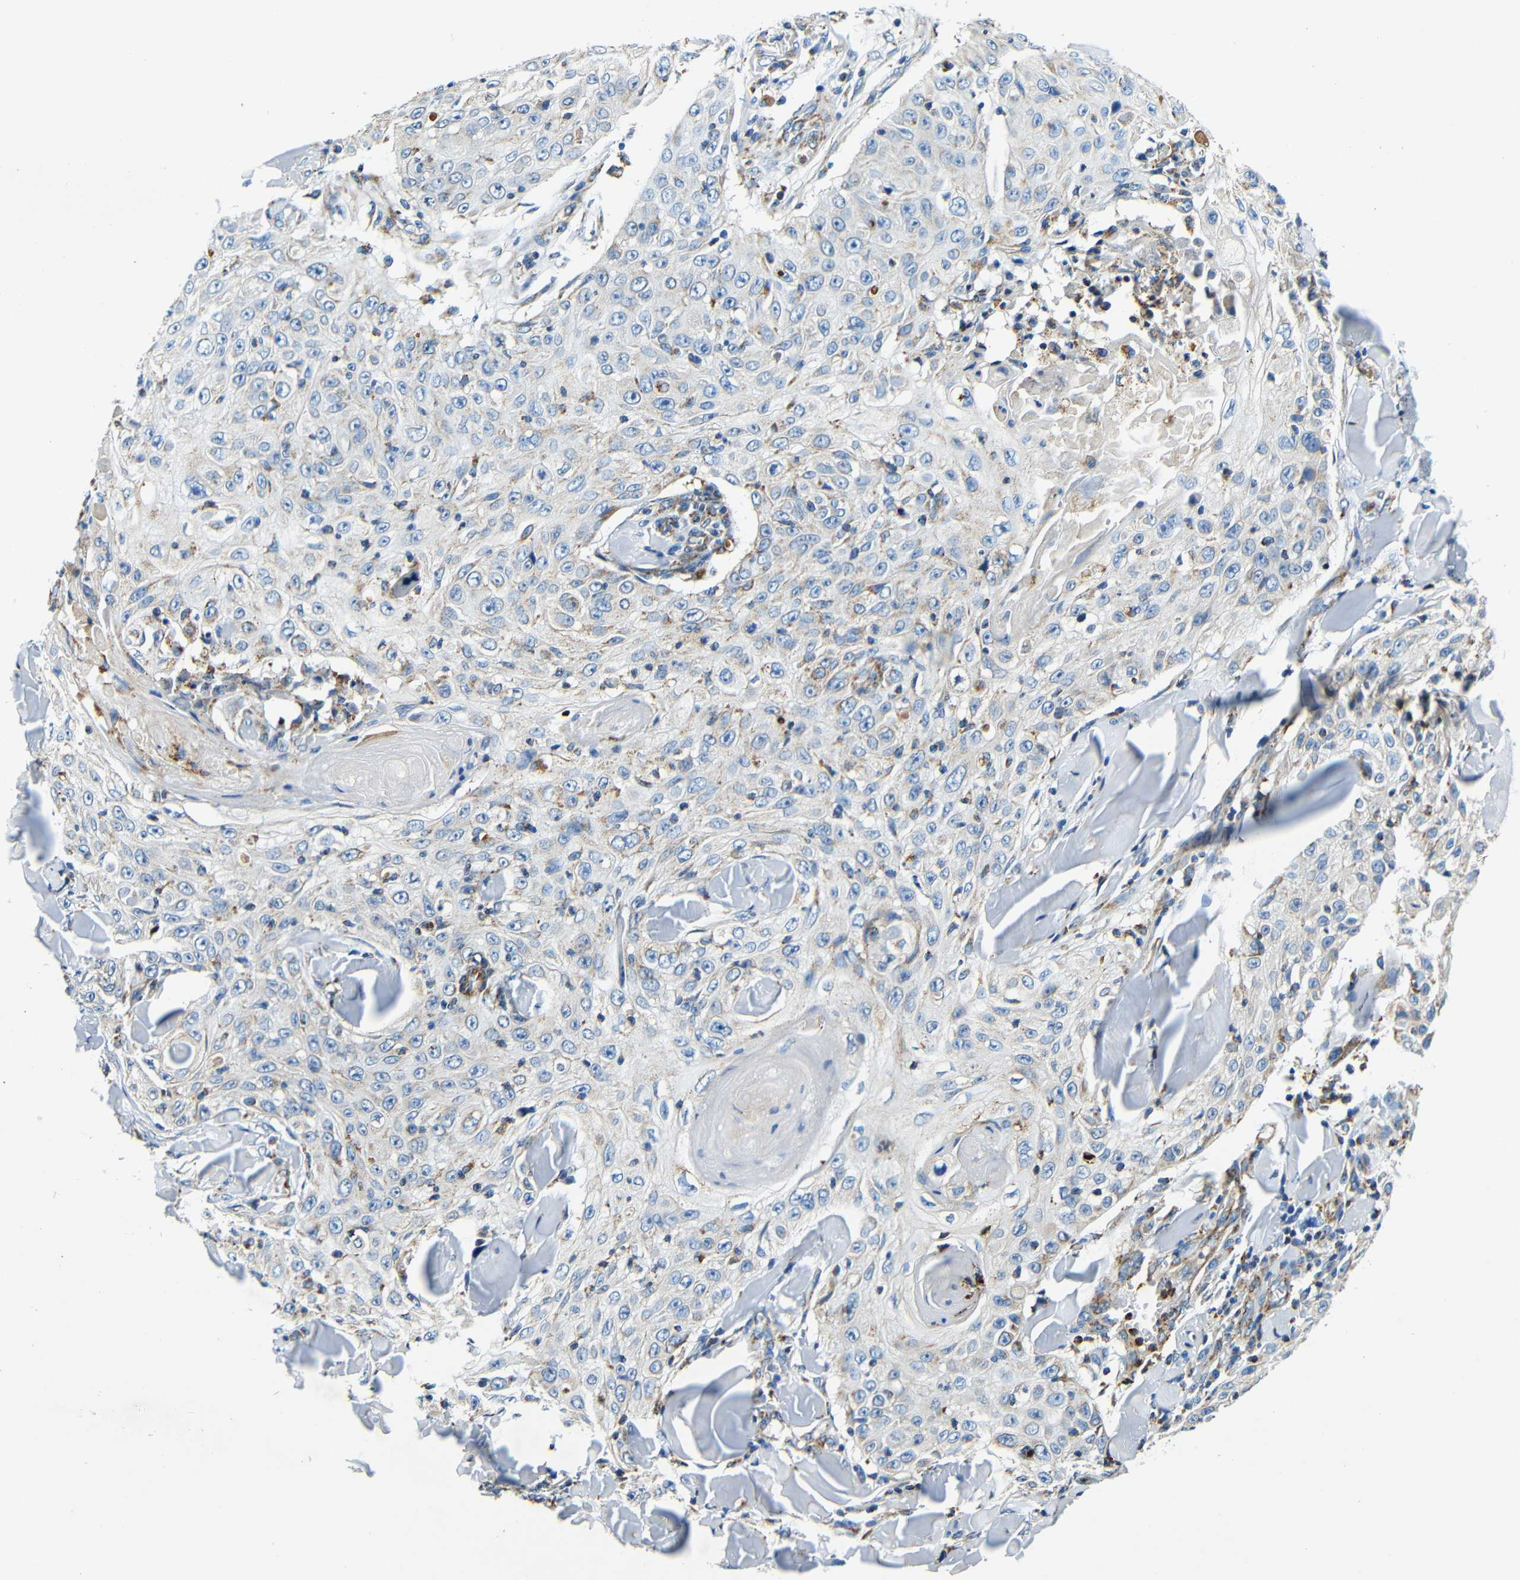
{"staining": {"intensity": "weak", "quantity": "<25%", "location": "cytoplasmic/membranous"}, "tissue": "skin cancer", "cell_type": "Tumor cells", "image_type": "cancer", "snomed": [{"axis": "morphology", "description": "Squamous cell carcinoma, NOS"}, {"axis": "topography", "description": "Skin"}], "caption": "A histopathology image of human squamous cell carcinoma (skin) is negative for staining in tumor cells. (DAB (3,3'-diaminobenzidine) IHC, high magnification).", "gene": "GALNT18", "patient": {"sex": "male", "age": 86}}